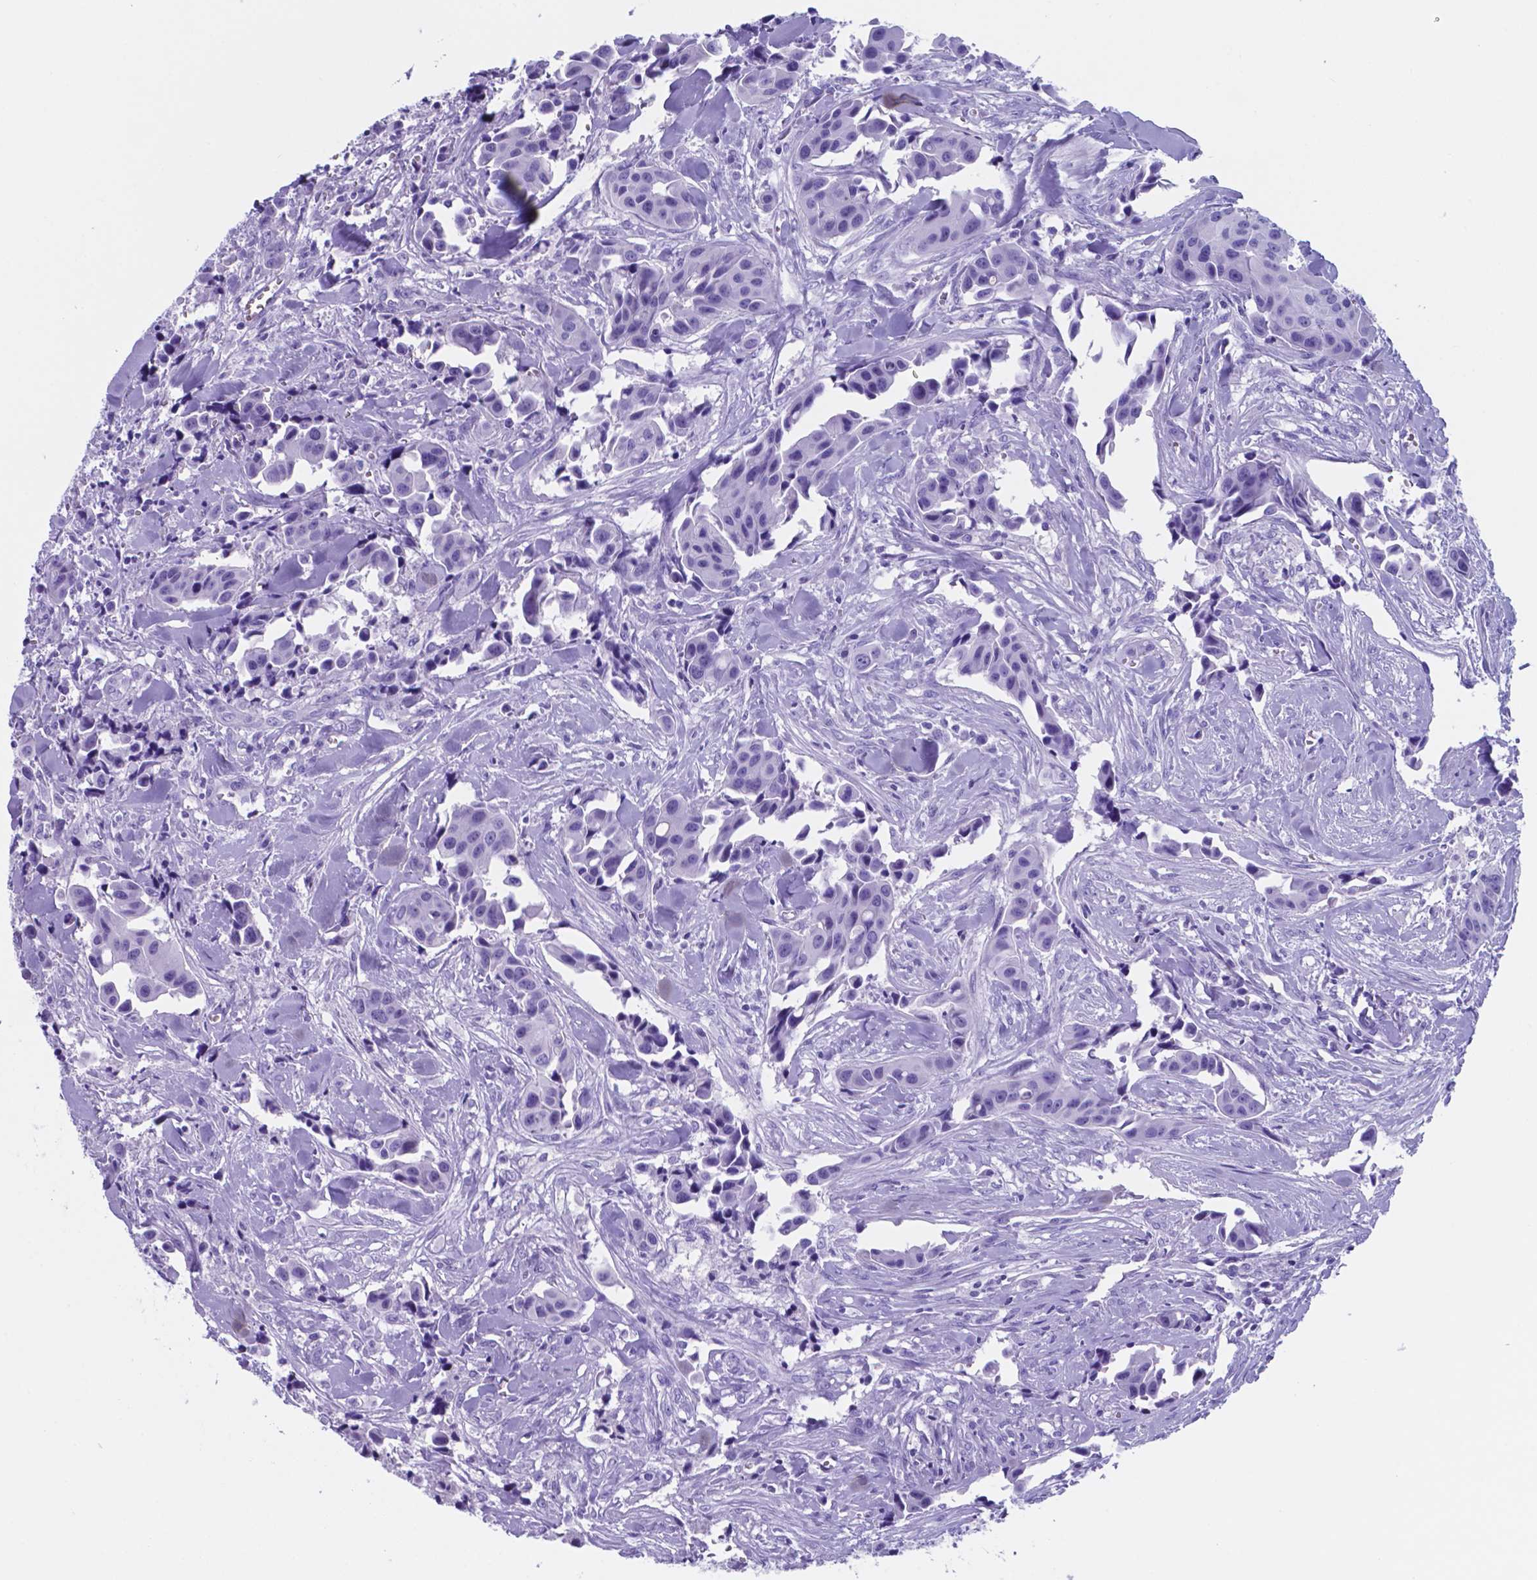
{"staining": {"intensity": "negative", "quantity": "none", "location": "none"}, "tissue": "head and neck cancer", "cell_type": "Tumor cells", "image_type": "cancer", "snomed": [{"axis": "morphology", "description": "Adenocarcinoma, NOS"}, {"axis": "topography", "description": "Head-Neck"}], "caption": "Head and neck adenocarcinoma was stained to show a protein in brown. There is no significant expression in tumor cells. (DAB (3,3'-diaminobenzidine) immunohistochemistry with hematoxylin counter stain).", "gene": "DNAAF8", "patient": {"sex": "male", "age": 76}}